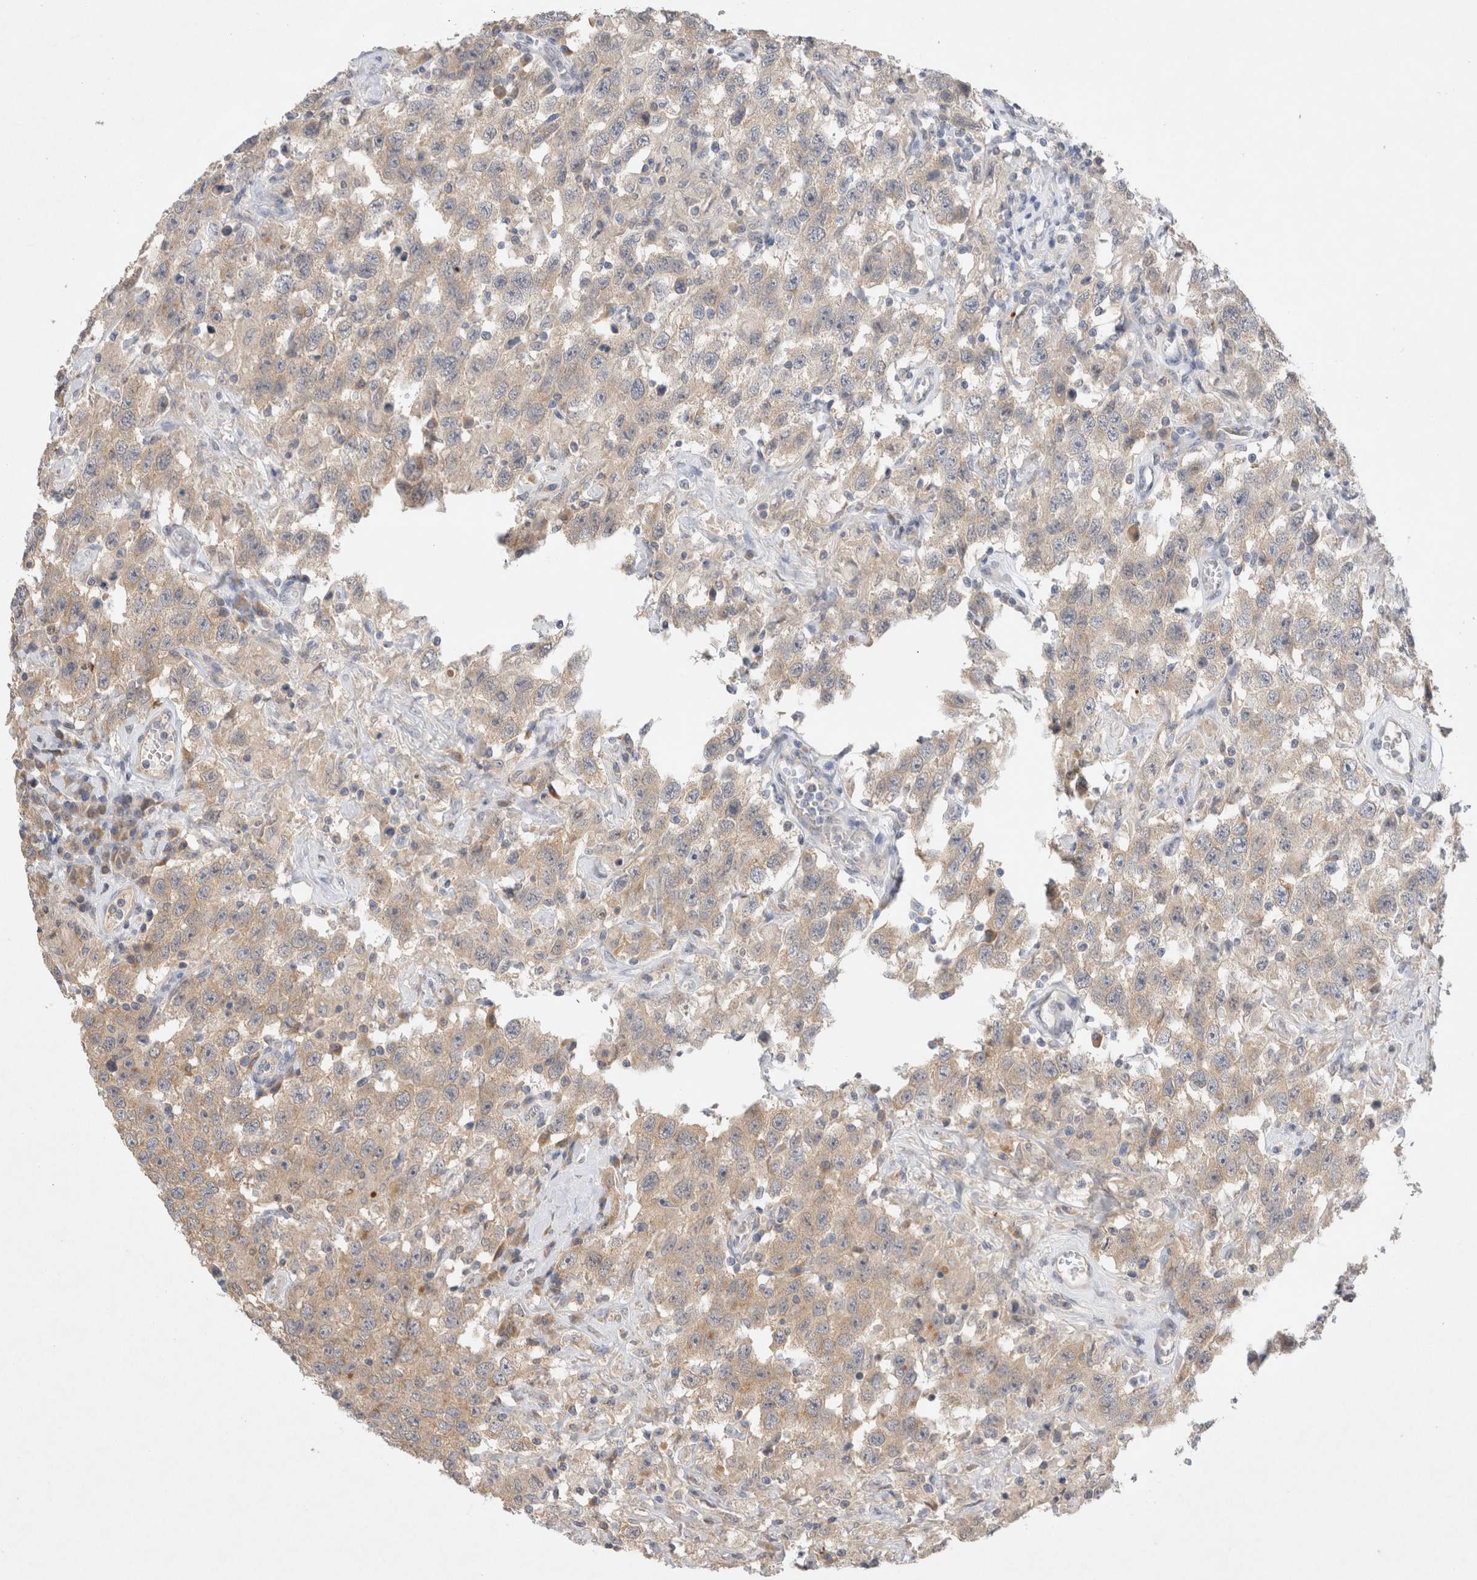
{"staining": {"intensity": "weak", "quantity": ">75%", "location": "cytoplasmic/membranous"}, "tissue": "testis cancer", "cell_type": "Tumor cells", "image_type": "cancer", "snomed": [{"axis": "morphology", "description": "Seminoma, NOS"}, {"axis": "topography", "description": "Testis"}], "caption": "Immunohistochemical staining of human seminoma (testis) exhibits weak cytoplasmic/membranous protein expression in about >75% of tumor cells.", "gene": "GAS1", "patient": {"sex": "male", "age": 41}}